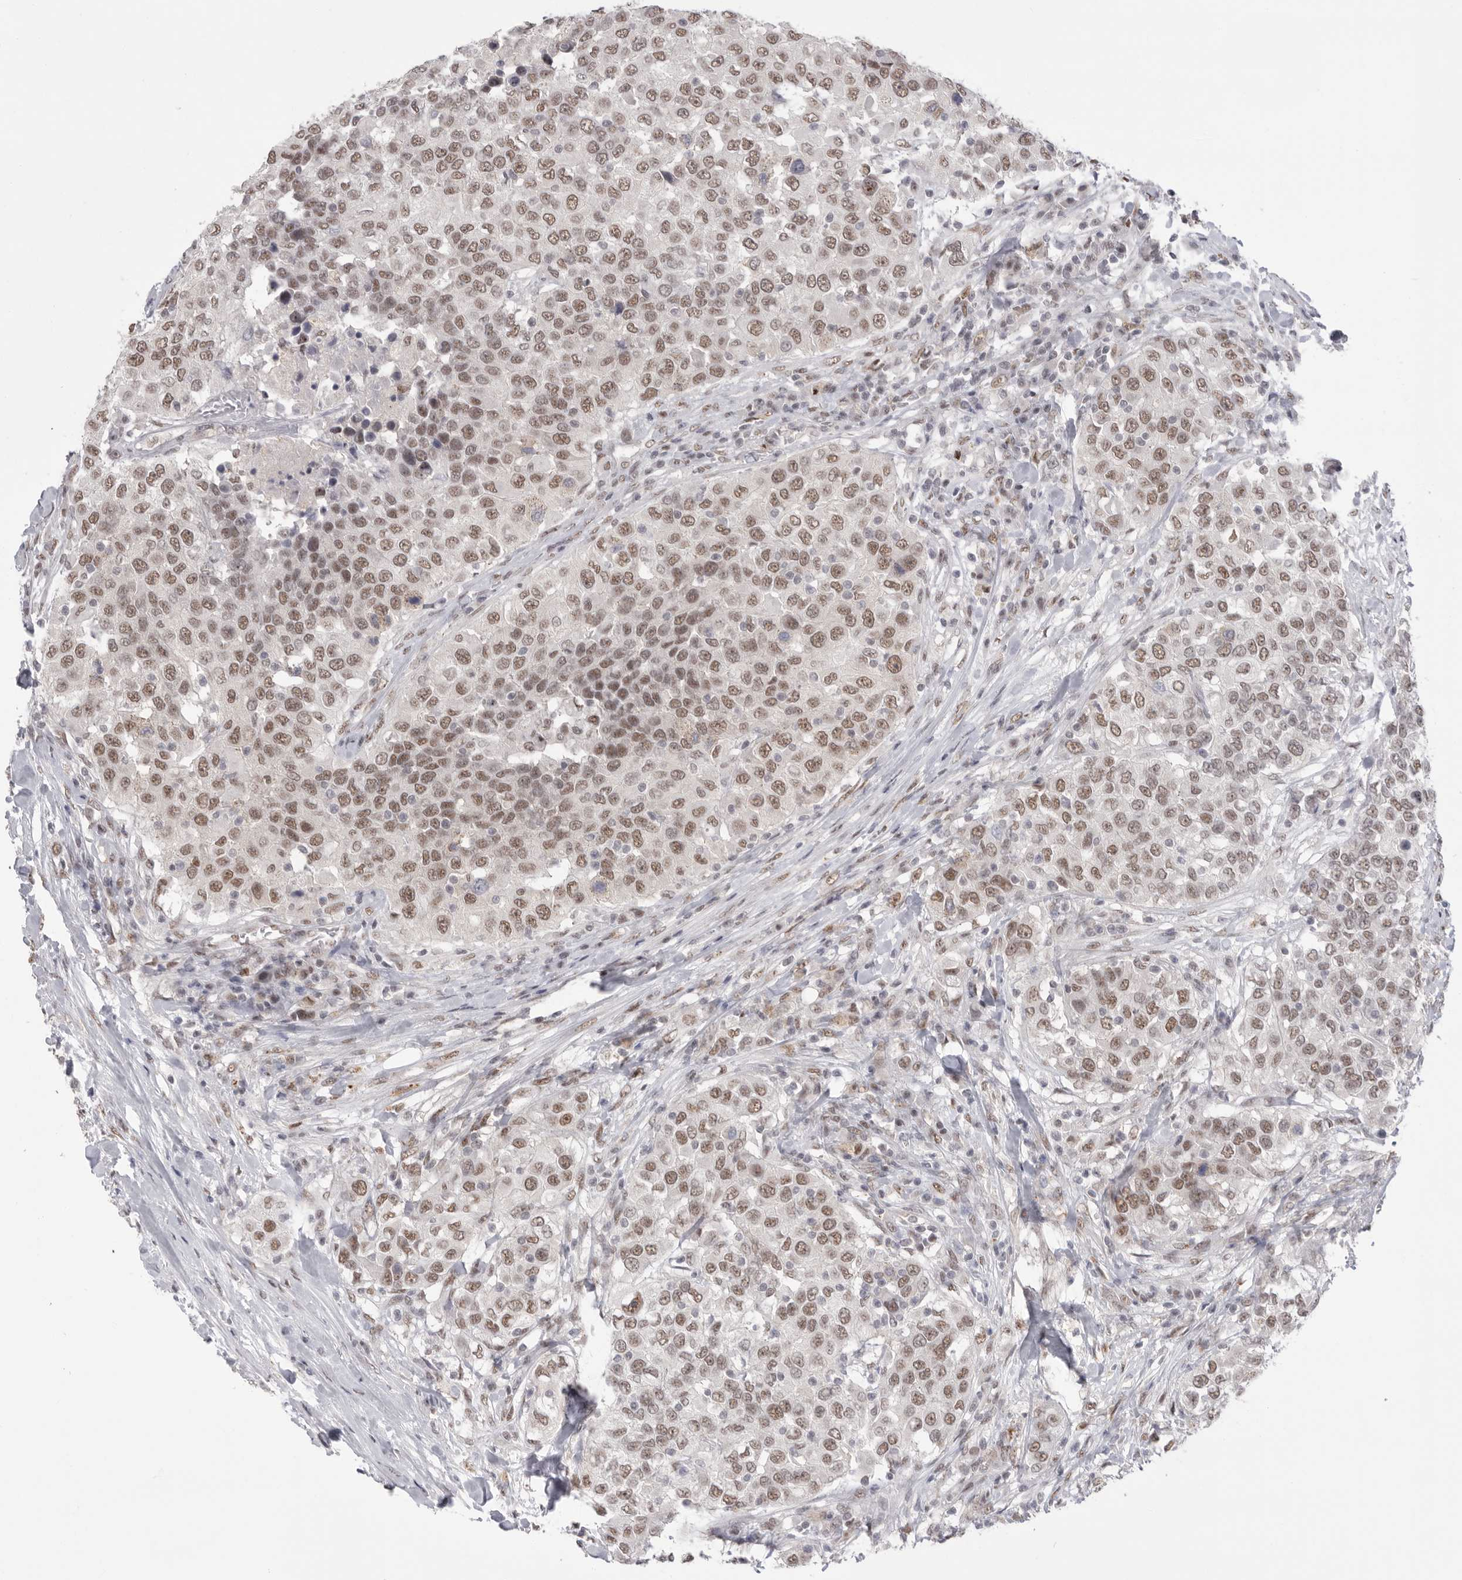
{"staining": {"intensity": "moderate", "quantity": ">75%", "location": "nuclear"}, "tissue": "urothelial cancer", "cell_type": "Tumor cells", "image_type": "cancer", "snomed": [{"axis": "morphology", "description": "Urothelial carcinoma, High grade"}, {"axis": "topography", "description": "Urinary bladder"}], "caption": "High-power microscopy captured an immunohistochemistry histopathology image of high-grade urothelial carcinoma, revealing moderate nuclear staining in approximately >75% of tumor cells.", "gene": "BCLAF3", "patient": {"sex": "female", "age": 80}}